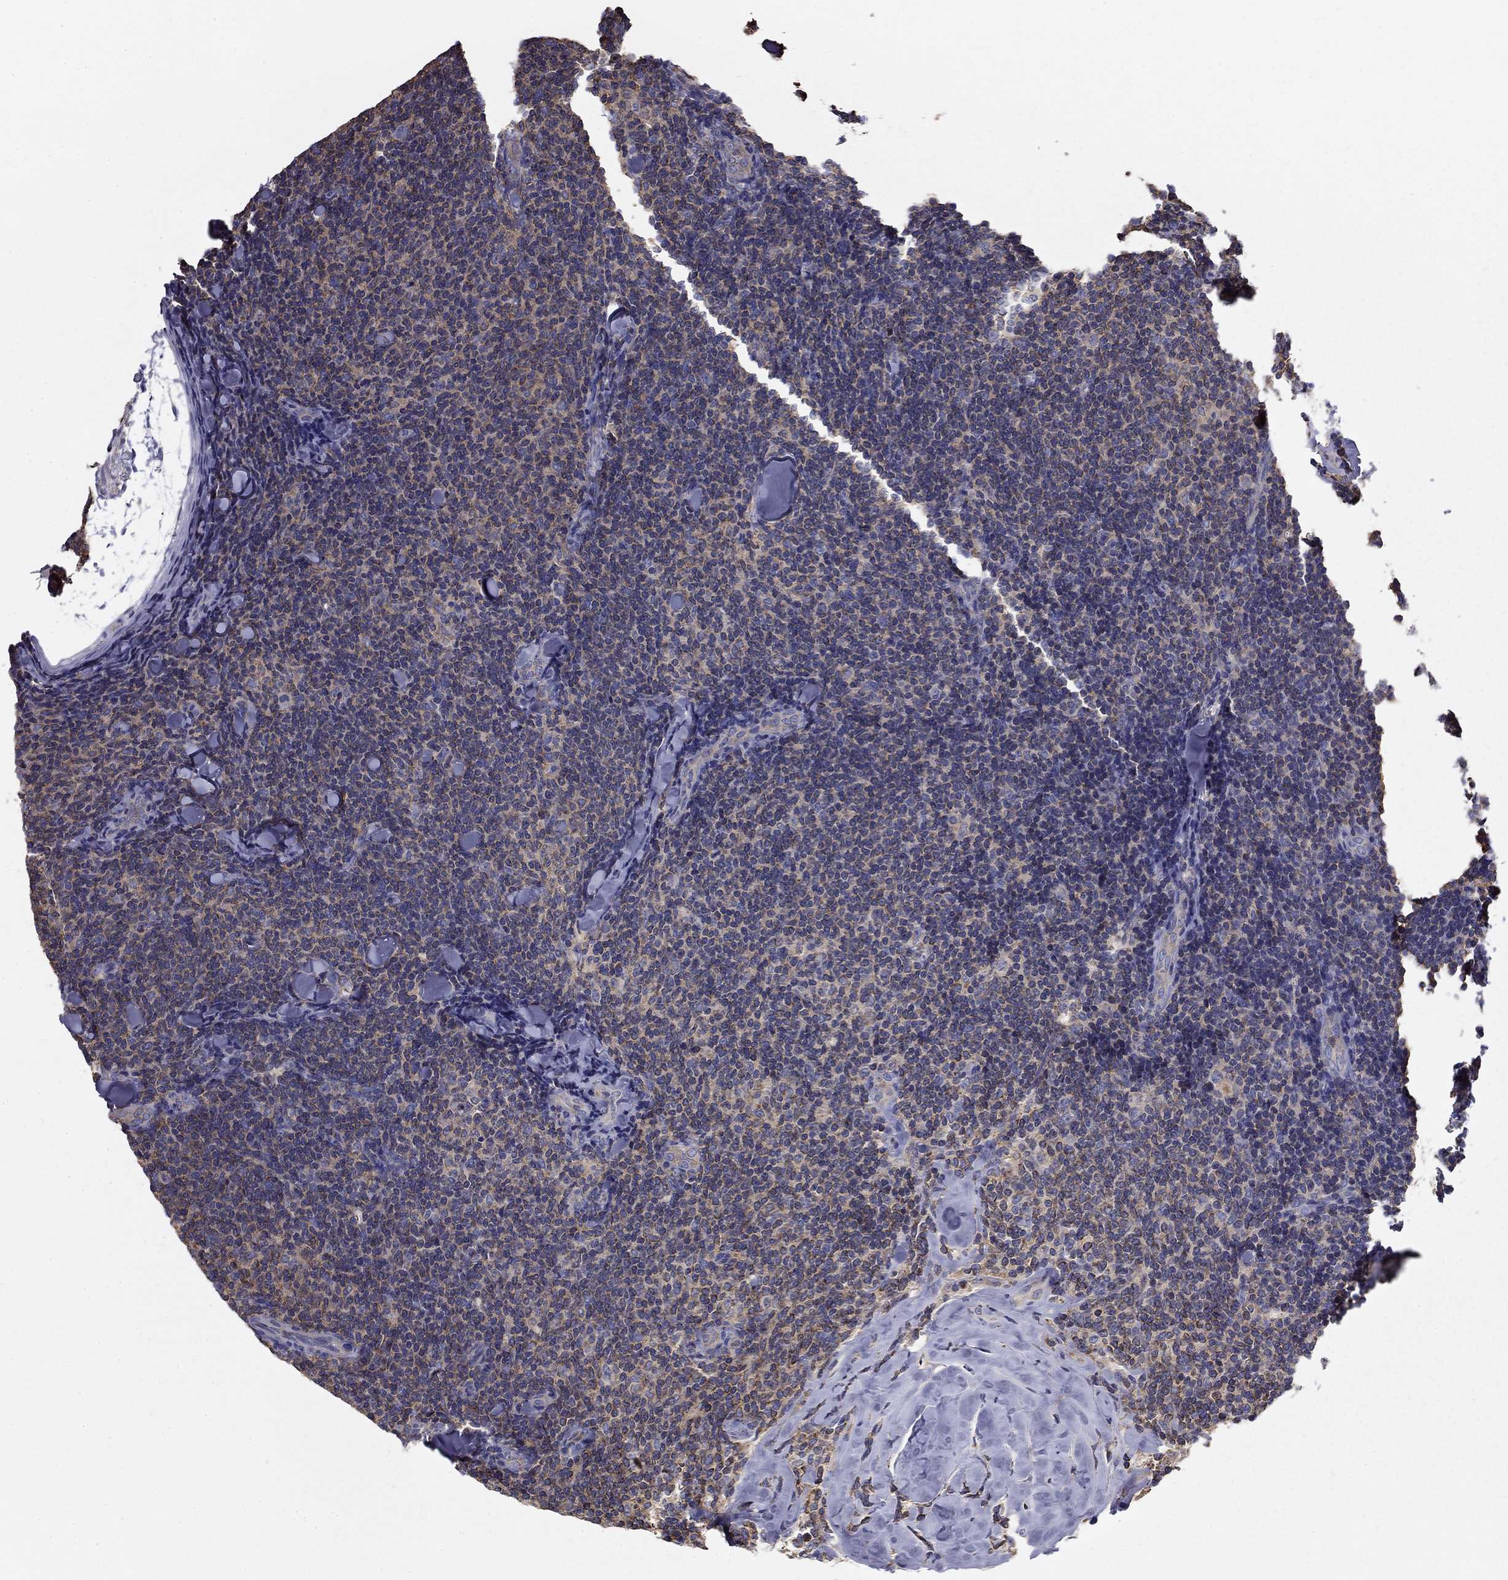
{"staining": {"intensity": "negative", "quantity": "none", "location": "none"}, "tissue": "lymphoma", "cell_type": "Tumor cells", "image_type": "cancer", "snomed": [{"axis": "morphology", "description": "Malignant lymphoma, non-Hodgkin's type, Low grade"}, {"axis": "topography", "description": "Lymph node"}], "caption": "This is an immunohistochemistry (IHC) micrograph of human lymphoma. There is no expression in tumor cells.", "gene": "NME5", "patient": {"sex": "female", "age": 56}}